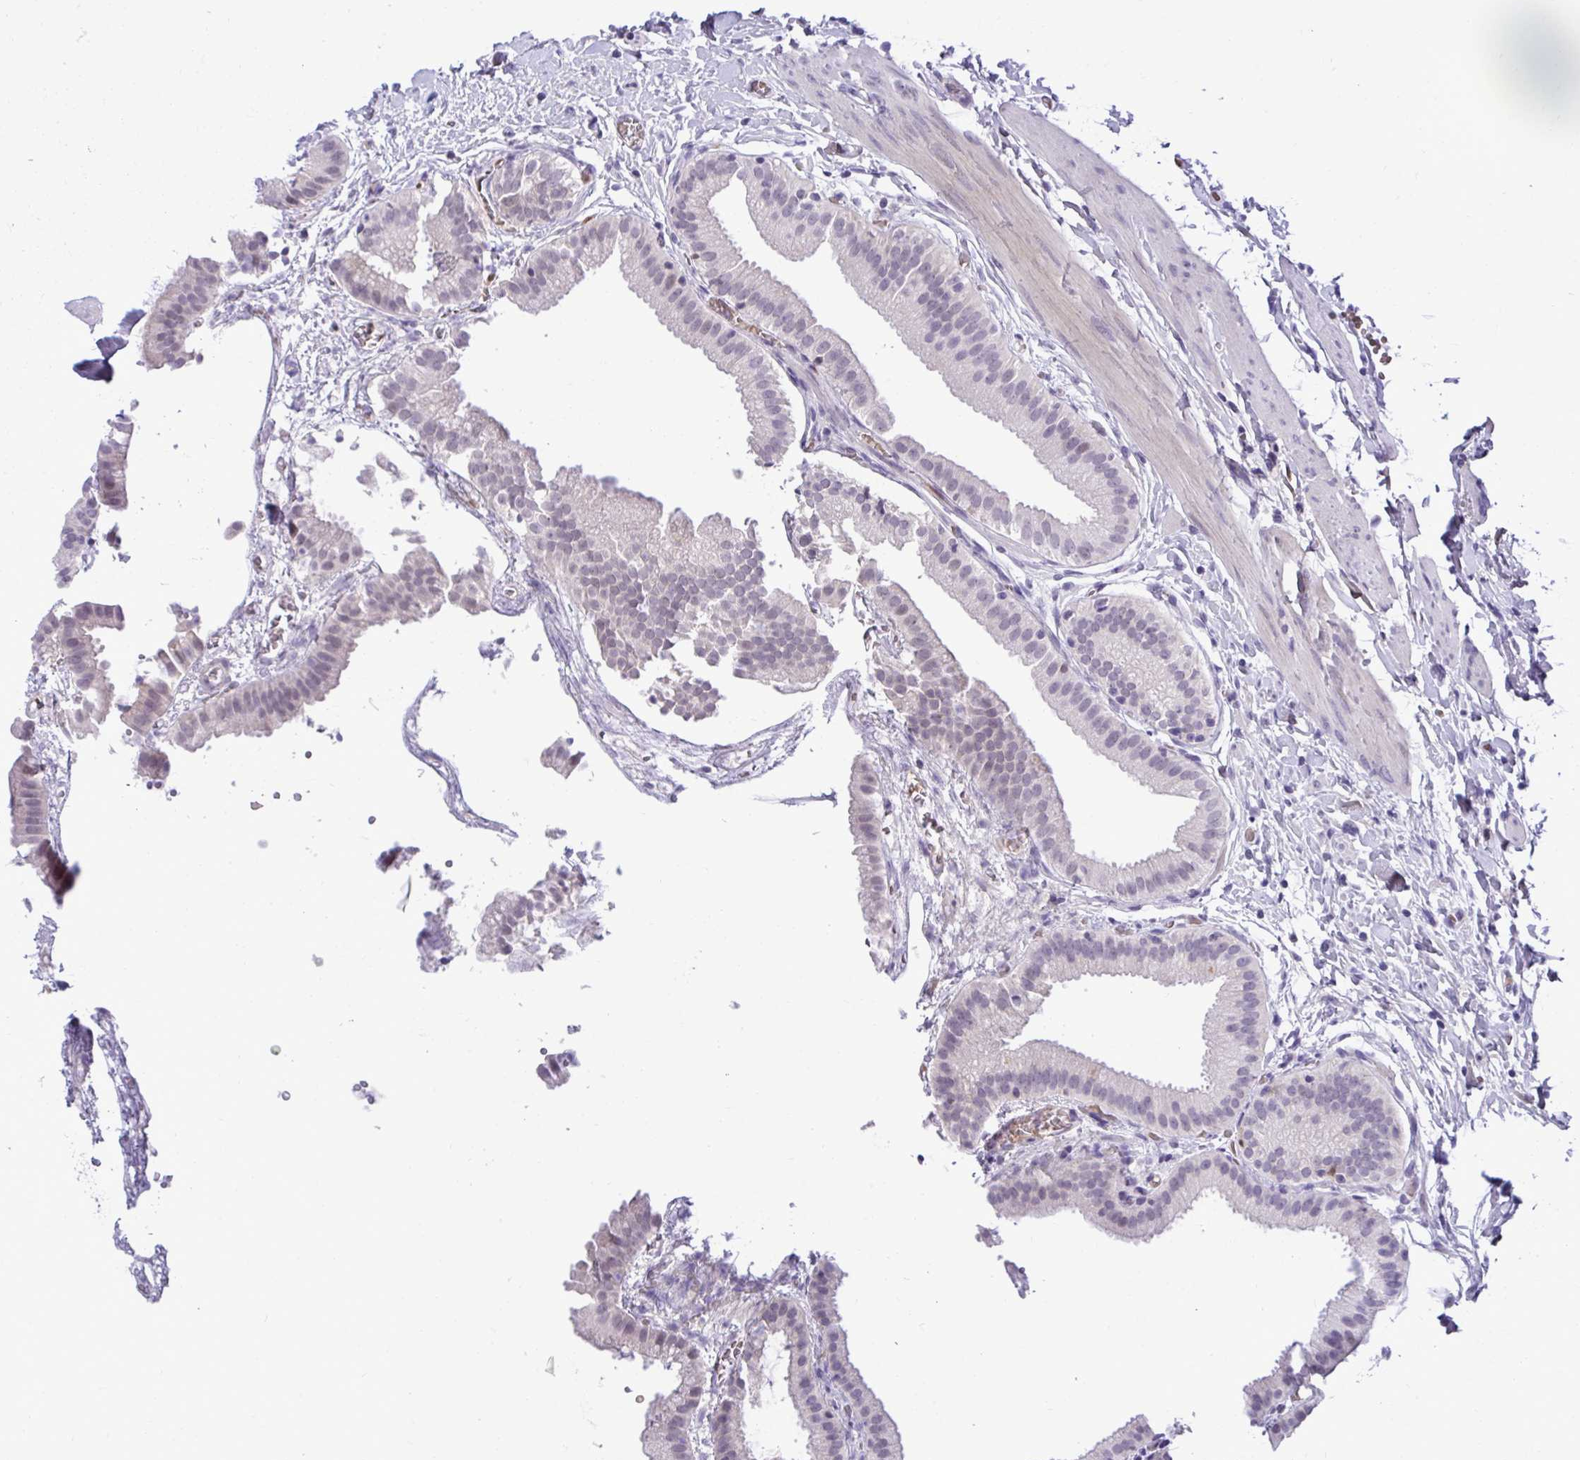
{"staining": {"intensity": "negative", "quantity": "none", "location": "none"}, "tissue": "gallbladder", "cell_type": "Glandular cells", "image_type": "normal", "snomed": [{"axis": "morphology", "description": "Normal tissue, NOS"}, {"axis": "topography", "description": "Gallbladder"}], "caption": "Glandular cells are negative for protein expression in benign human gallbladder. (DAB immunohistochemistry visualized using brightfield microscopy, high magnification).", "gene": "CDC20", "patient": {"sex": "female", "age": 63}}